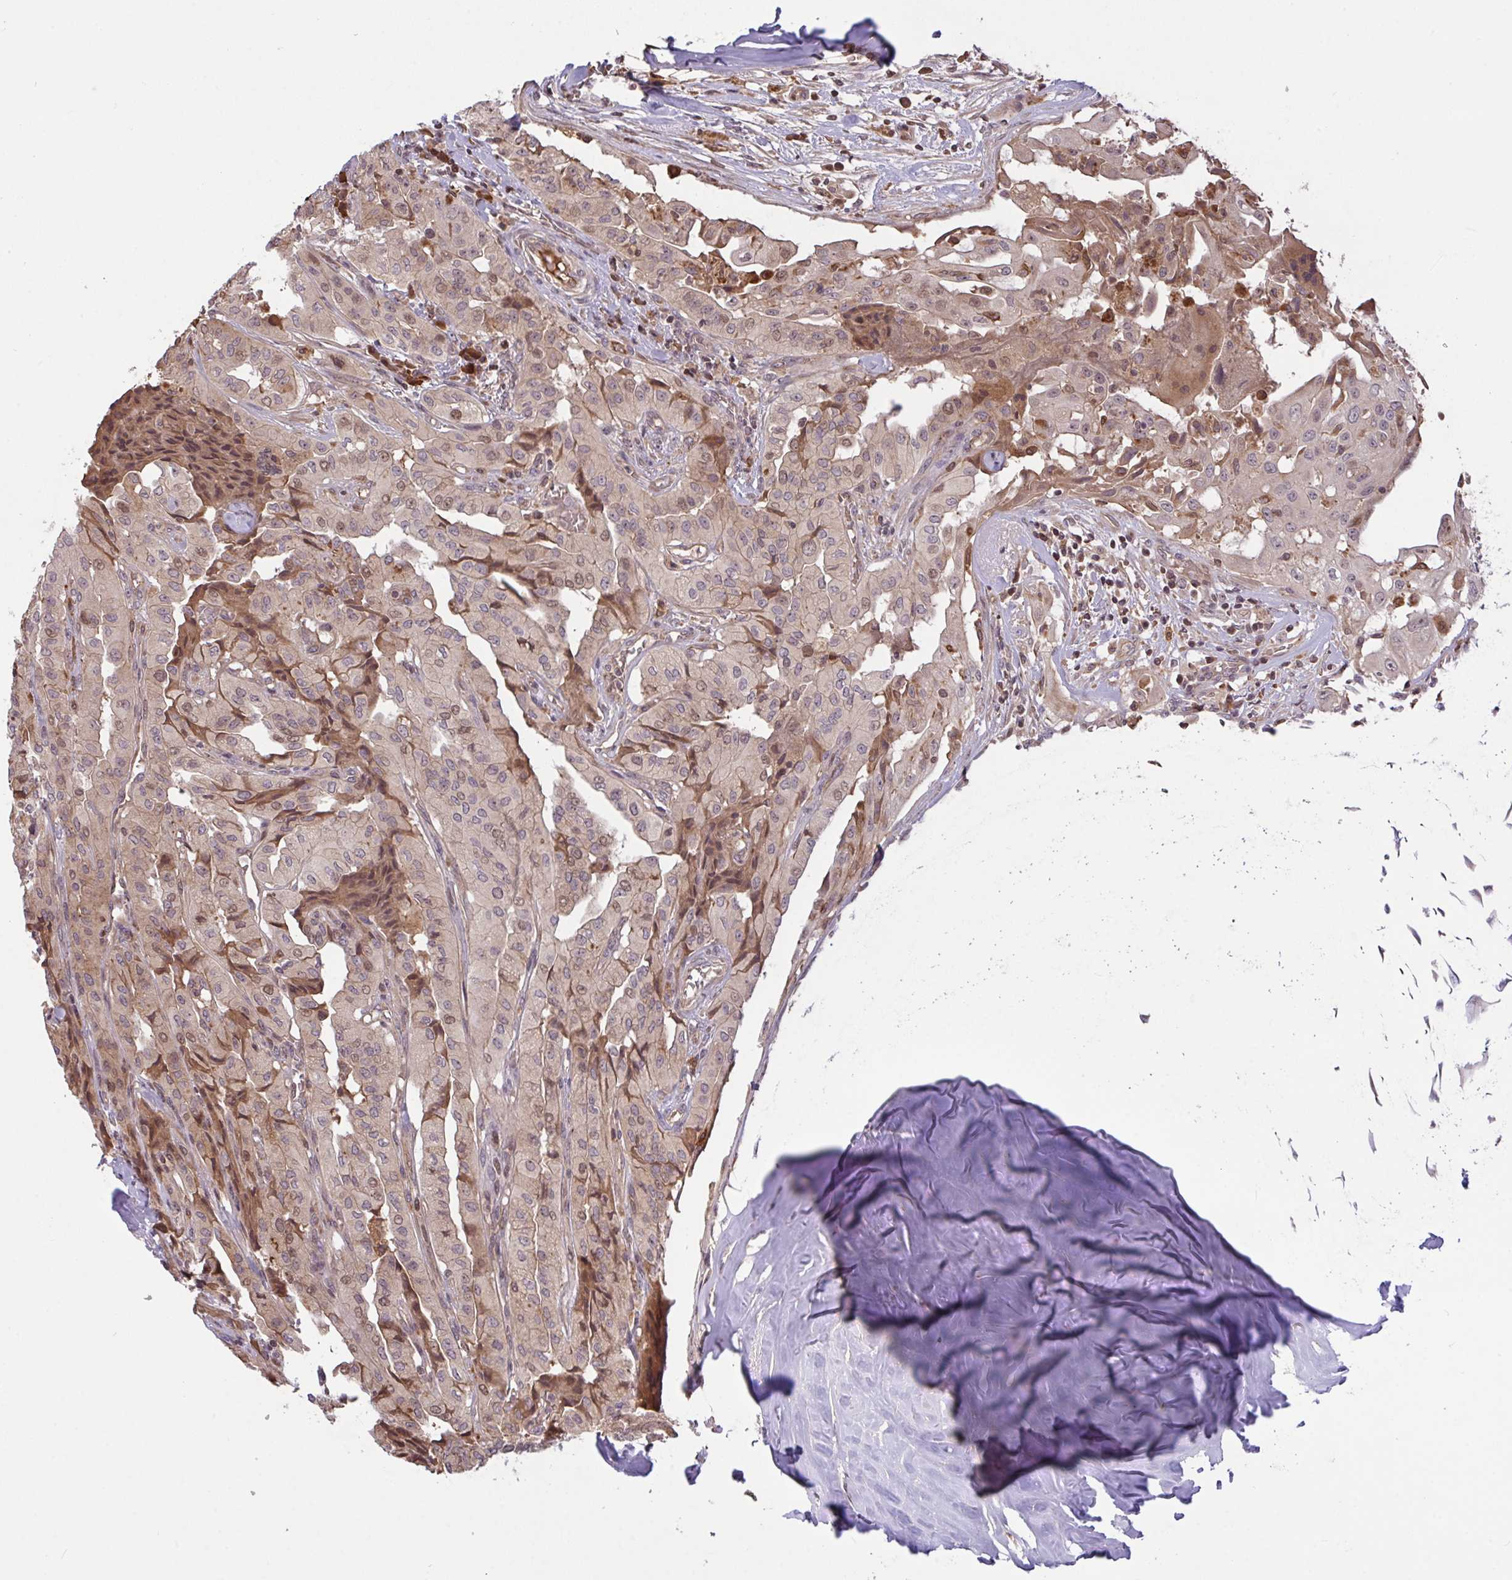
{"staining": {"intensity": "weak", "quantity": "<25%", "location": "cytoplasmic/membranous,nuclear"}, "tissue": "thyroid cancer", "cell_type": "Tumor cells", "image_type": "cancer", "snomed": [{"axis": "morphology", "description": "Papillary adenocarcinoma, NOS"}, {"axis": "topography", "description": "Thyroid gland"}], "caption": "IHC photomicrograph of neoplastic tissue: human thyroid cancer stained with DAB (3,3'-diaminobenzidine) reveals no significant protein positivity in tumor cells.", "gene": "FCER1A", "patient": {"sex": "female", "age": 59}}